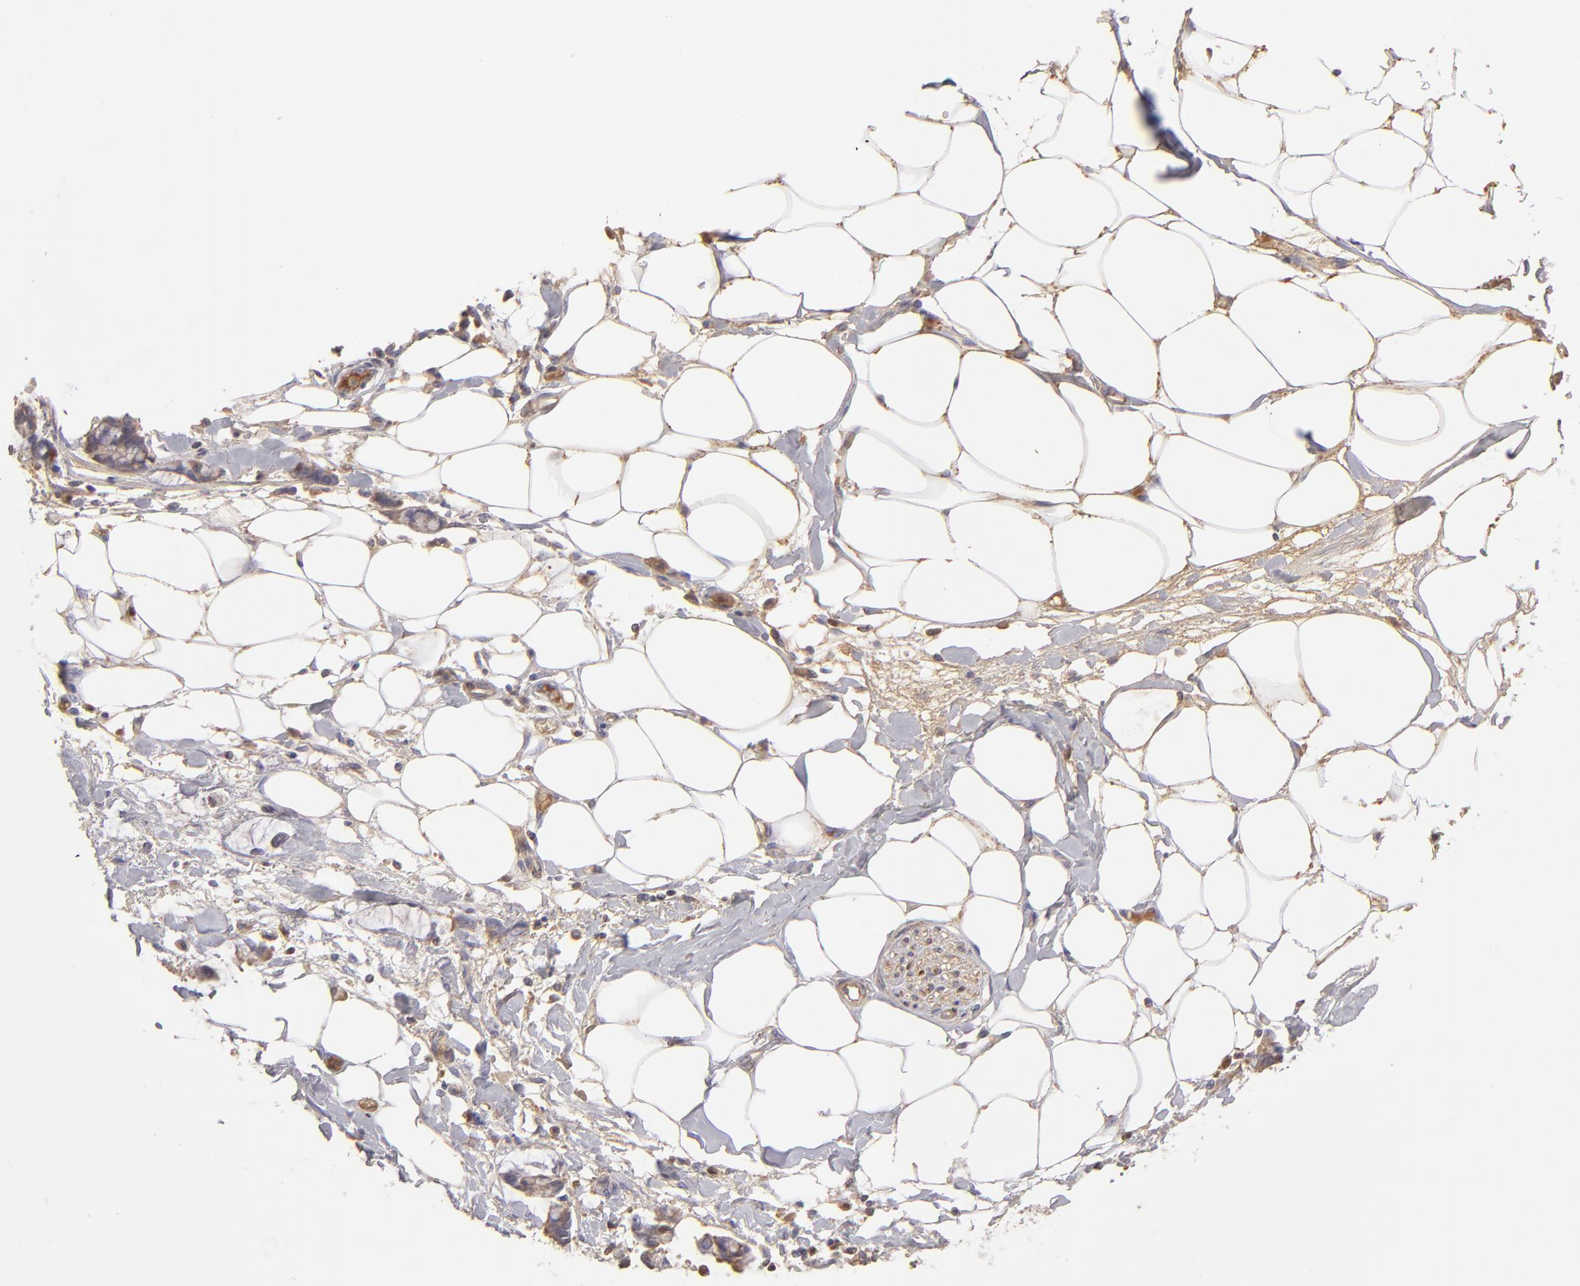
{"staining": {"intensity": "moderate", "quantity": "25%-75%", "location": "cytoplasmic/membranous"}, "tissue": "adipose tissue", "cell_type": "Adipocytes", "image_type": "normal", "snomed": [{"axis": "morphology", "description": "Normal tissue, NOS"}, {"axis": "morphology", "description": "Adenocarcinoma, NOS"}, {"axis": "topography", "description": "Colon"}, {"axis": "topography", "description": "Peripheral nerve tissue"}], "caption": "A brown stain labels moderate cytoplasmic/membranous positivity of a protein in adipocytes of unremarkable adipose tissue.", "gene": "ABCC4", "patient": {"sex": "male", "age": 14}}